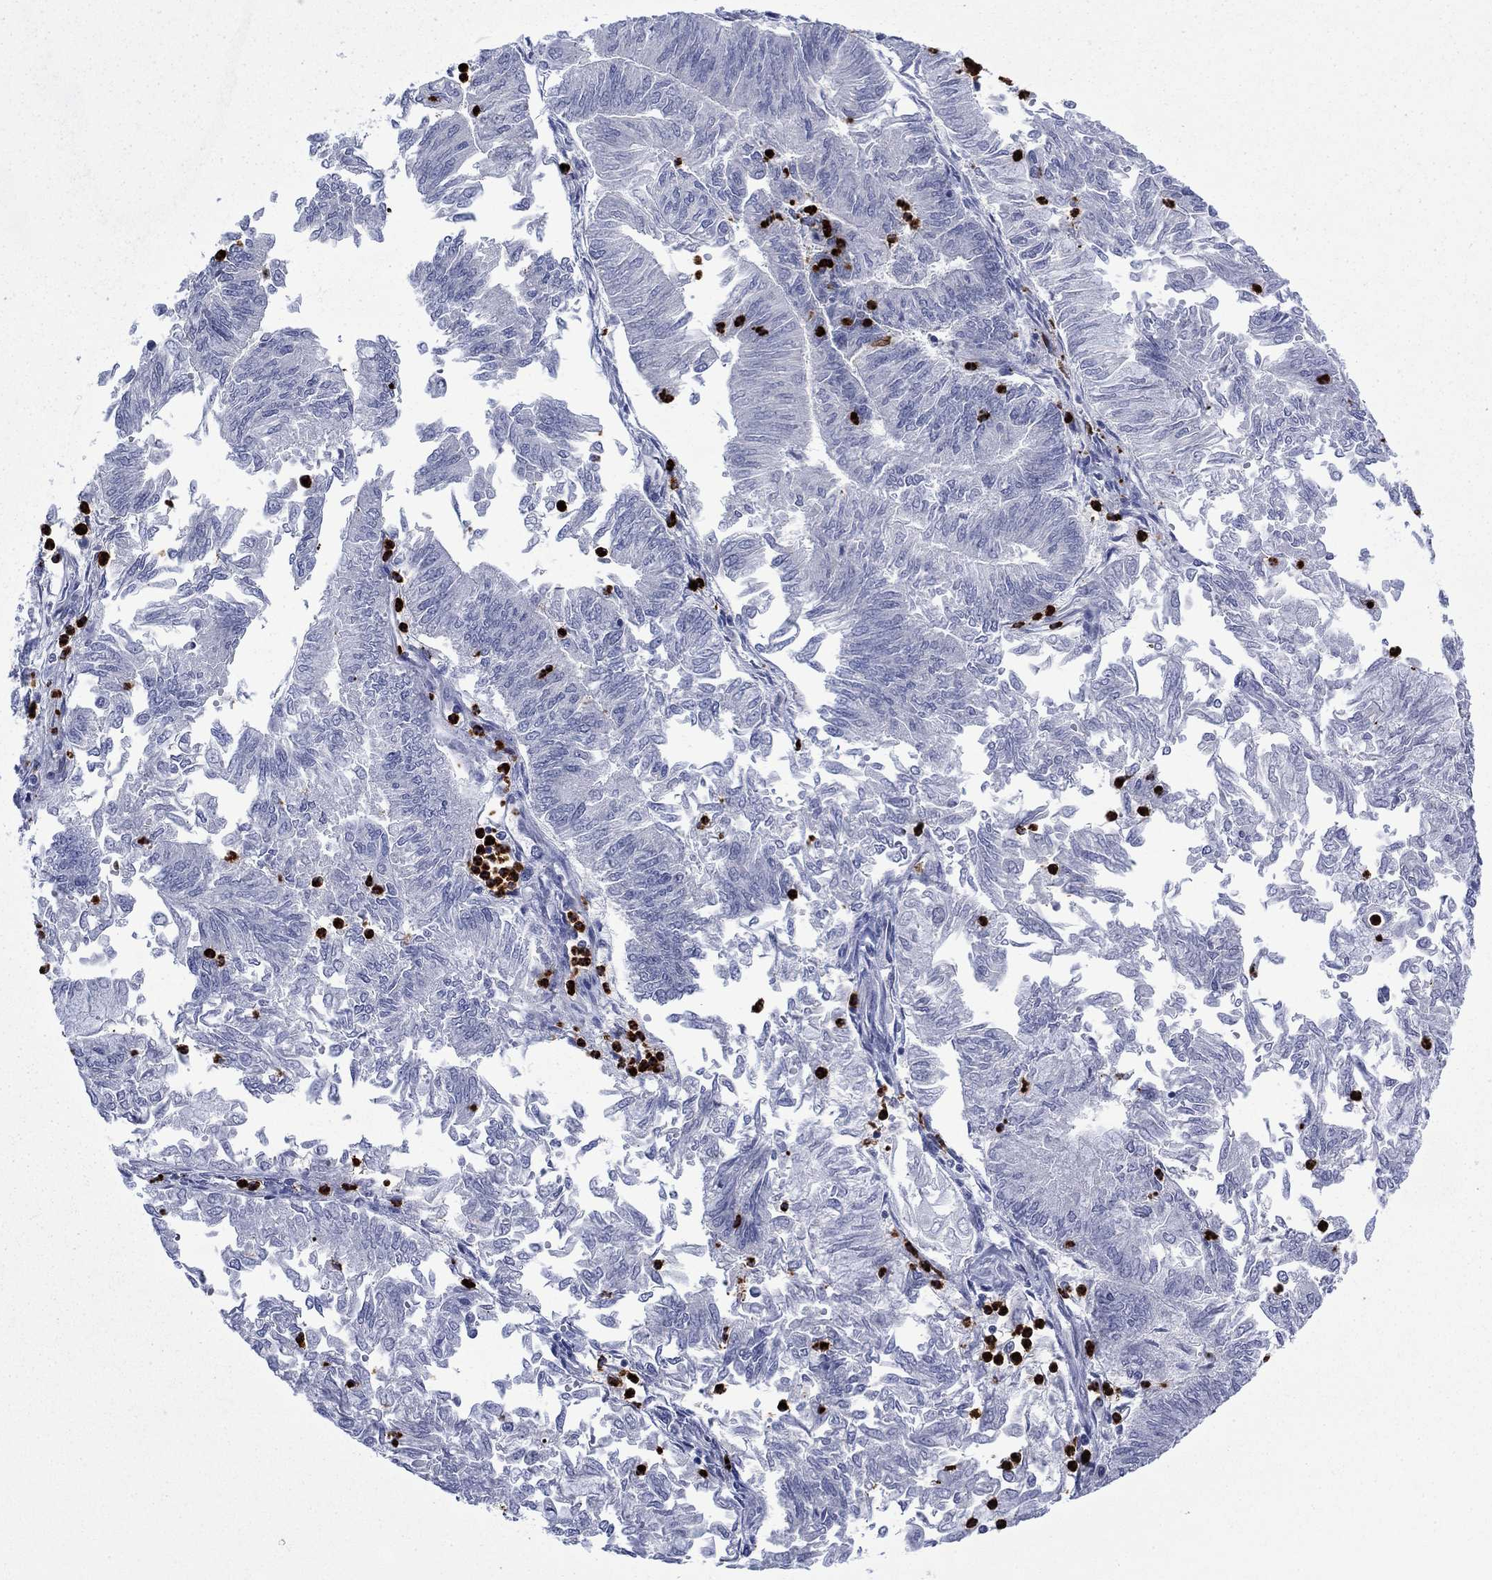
{"staining": {"intensity": "negative", "quantity": "none", "location": "none"}, "tissue": "endometrial cancer", "cell_type": "Tumor cells", "image_type": "cancer", "snomed": [{"axis": "morphology", "description": "Adenocarcinoma, NOS"}, {"axis": "topography", "description": "Endometrium"}], "caption": "The histopathology image exhibits no staining of tumor cells in endometrial adenocarcinoma.", "gene": "MTRFR", "patient": {"sex": "female", "age": 59}}